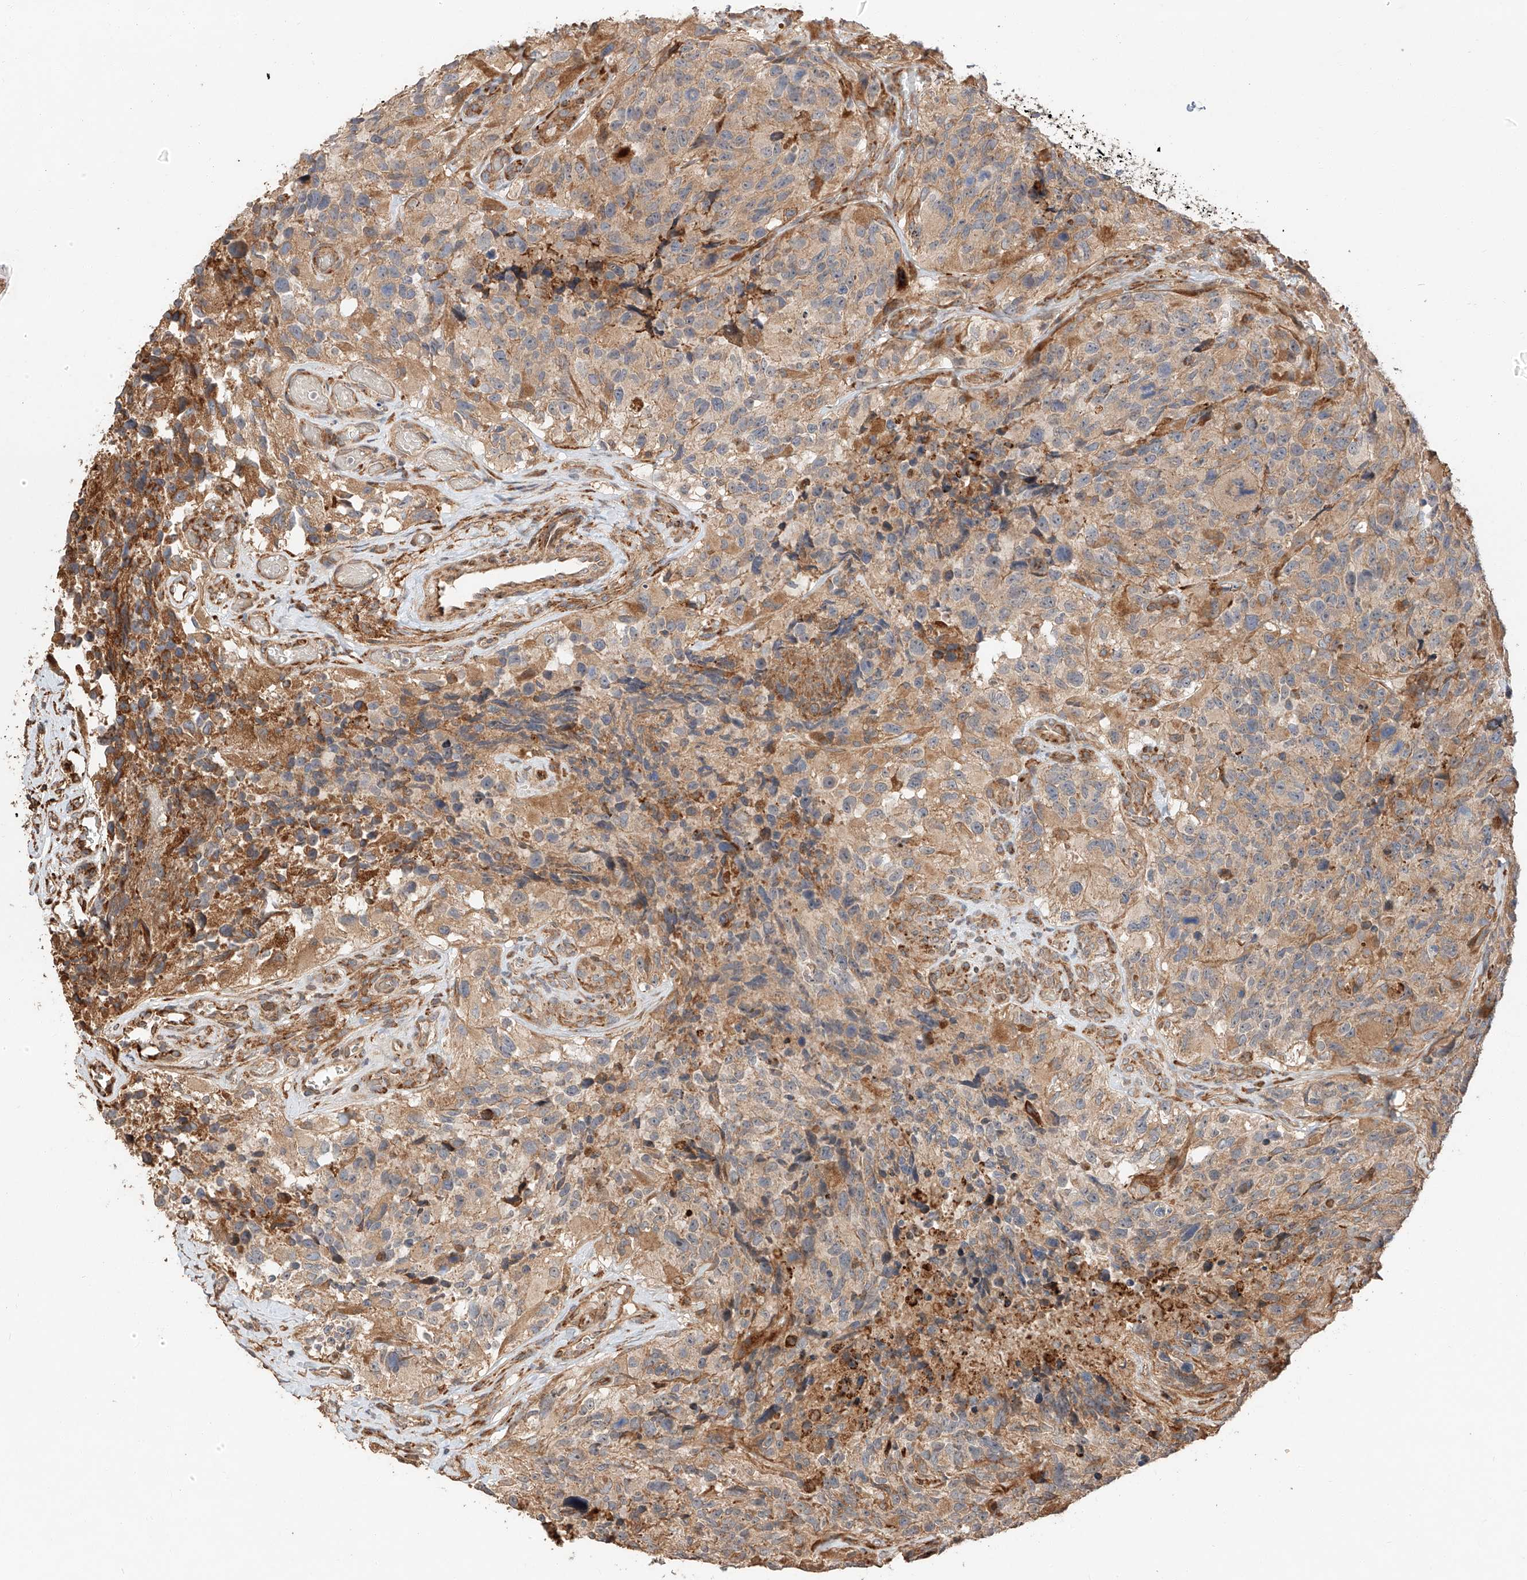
{"staining": {"intensity": "weak", "quantity": "25%-75%", "location": "cytoplasmic/membranous"}, "tissue": "glioma", "cell_type": "Tumor cells", "image_type": "cancer", "snomed": [{"axis": "morphology", "description": "Glioma, malignant, High grade"}, {"axis": "topography", "description": "Brain"}], "caption": "The histopathology image demonstrates immunohistochemical staining of glioma. There is weak cytoplasmic/membranous expression is appreciated in approximately 25%-75% of tumor cells.", "gene": "ZNF84", "patient": {"sex": "male", "age": 69}}